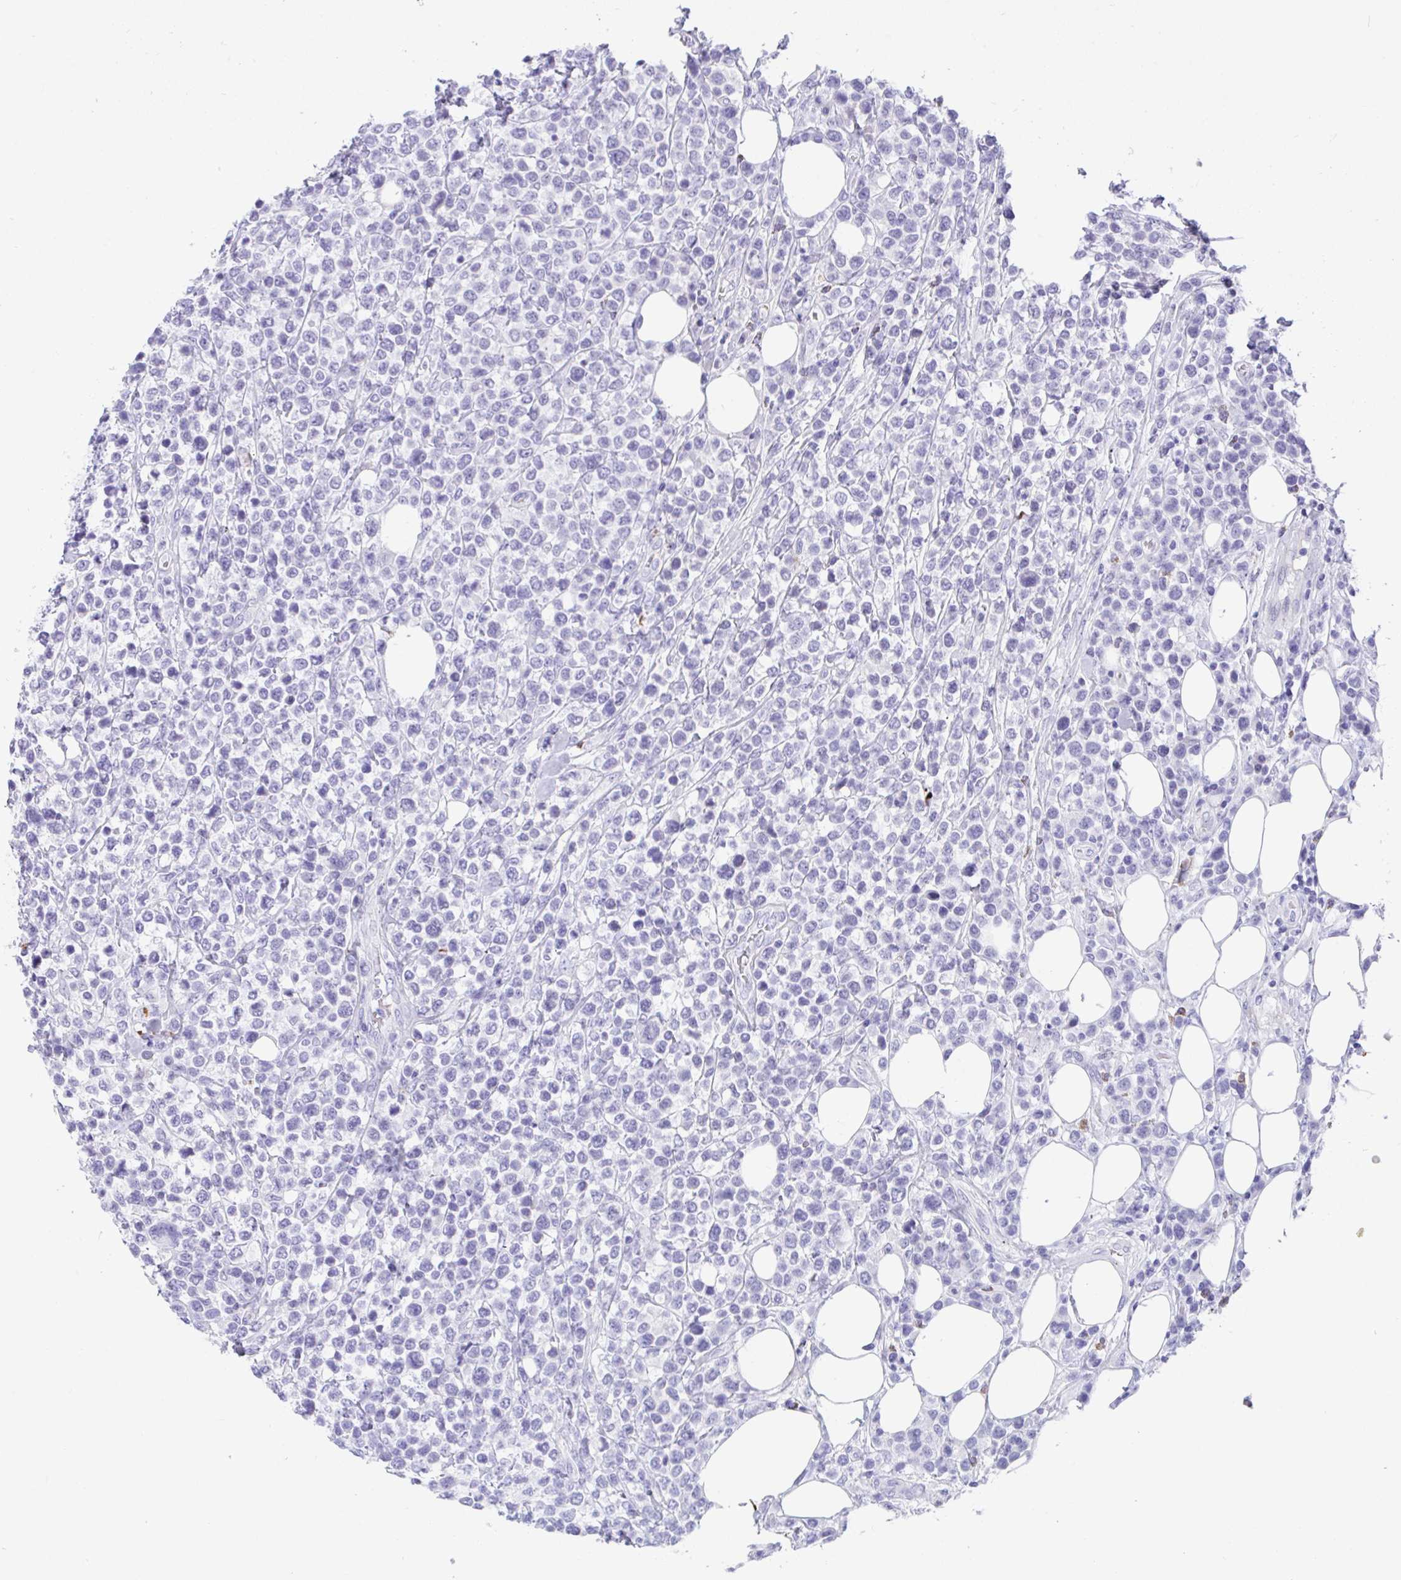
{"staining": {"intensity": "negative", "quantity": "none", "location": "none"}, "tissue": "lymphoma", "cell_type": "Tumor cells", "image_type": "cancer", "snomed": [{"axis": "morphology", "description": "Malignant lymphoma, non-Hodgkin's type, High grade"}, {"axis": "topography", "description": "Soft tissue"}], "caption": "Immunohistochemical staining of malignant lymphoma, non-Hodgkin's type (high-grade) shows no significant staining in tumor cells.", "gene": "KMT2E", "patient": {"sex": "female", "age": 56}}